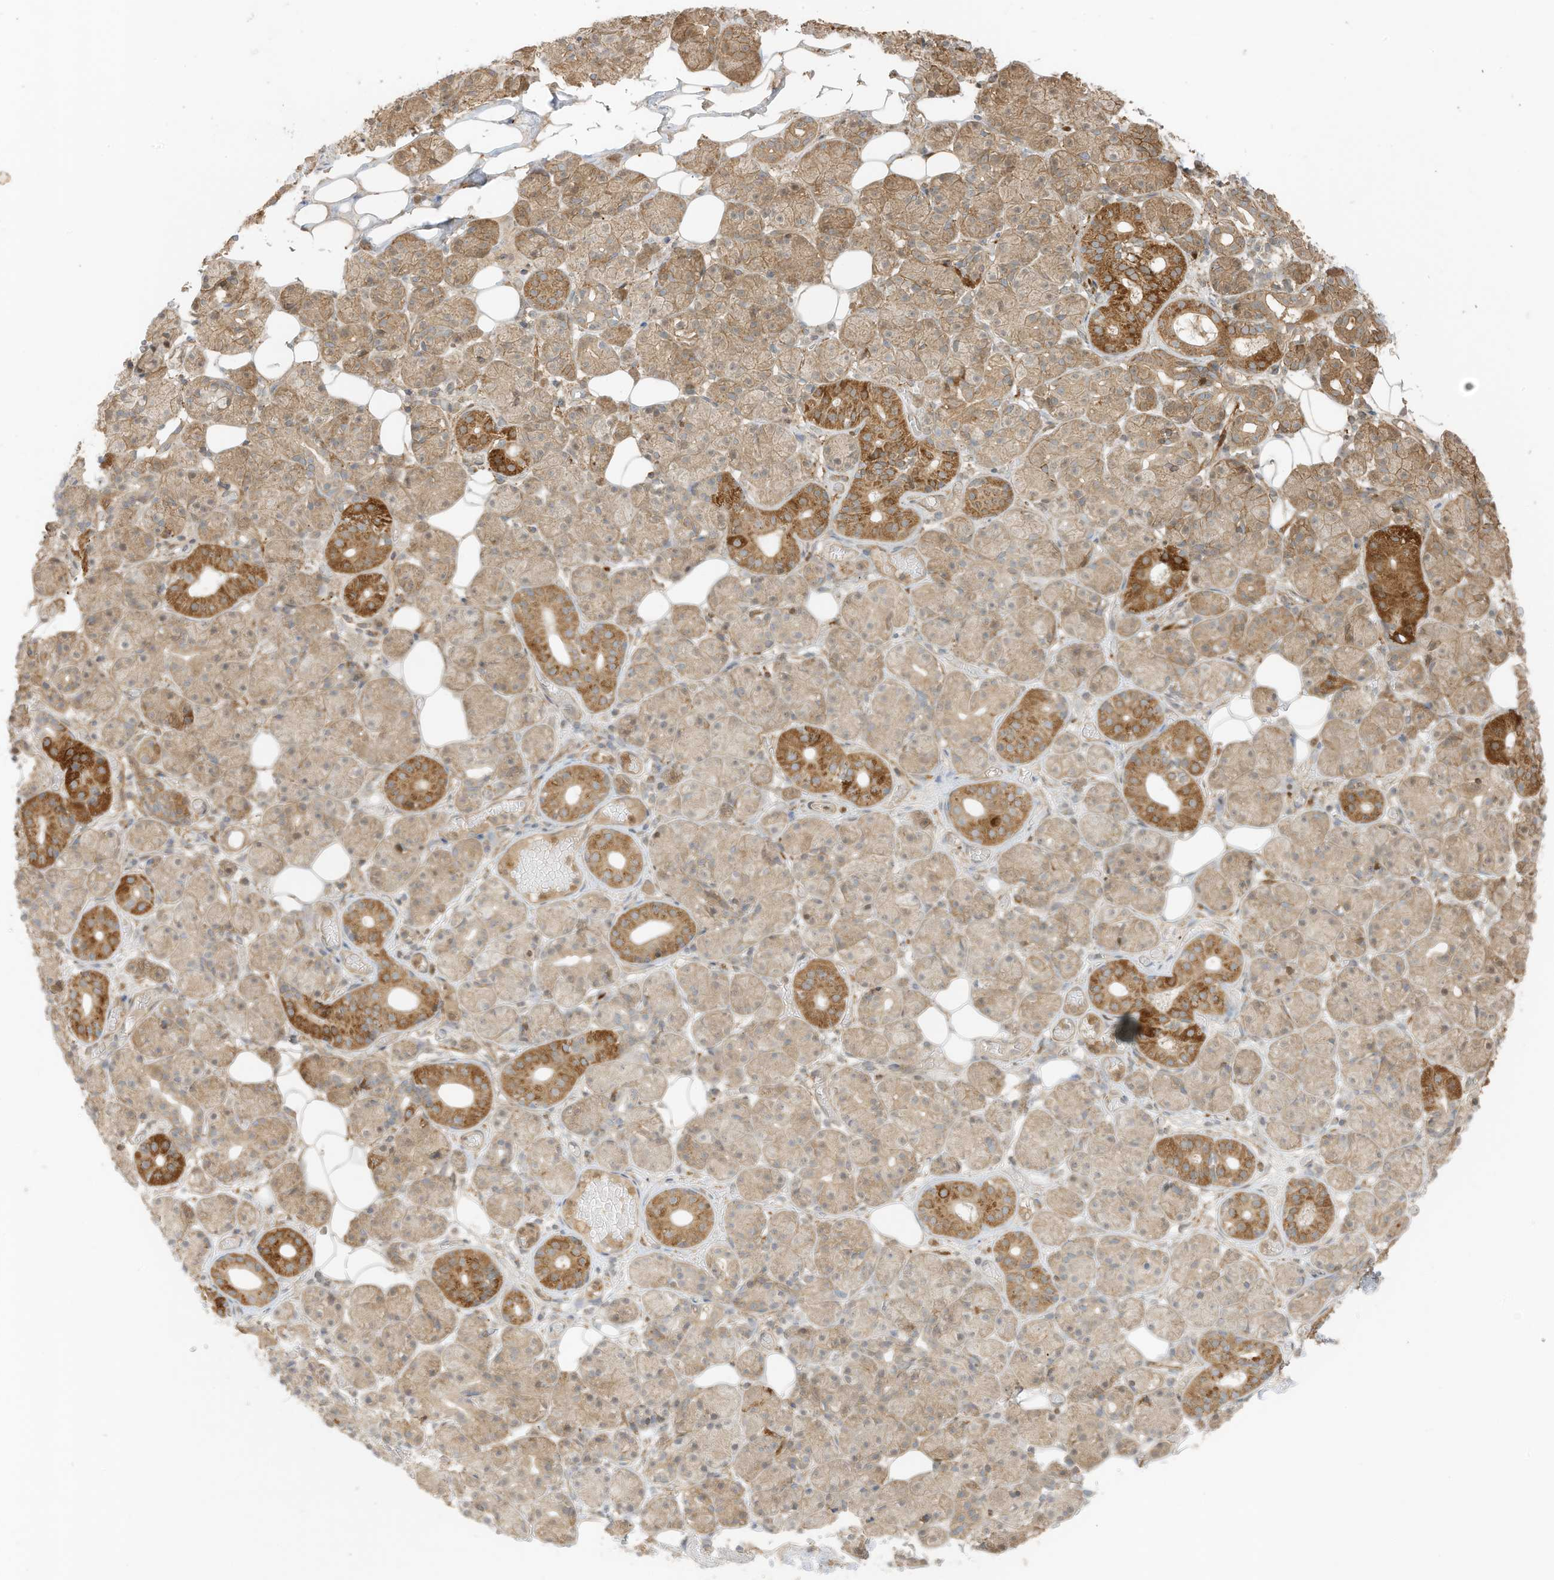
{"staining": {"intensity": "strong", "quantity": "25%-75%", "location": "cytoplasmic/membranous,nuclear"}, "tissue": "salivary gland", "cell_type": "Glandular cells", "image_type": "normal", "snomed": [{"axis": "morphology", "description": "Normal tissue, NOS"}, {"axis": "topography", "description": "Salivary gland"}], "caption": "Protein analysis of benign salivary gland shows strong cytoplasmic/membranous,nuclear positivity in approximately 25%-75% of glandular cells.", "gene": "SLC25A12", "patient": {"sex": "male", "age": 63}}